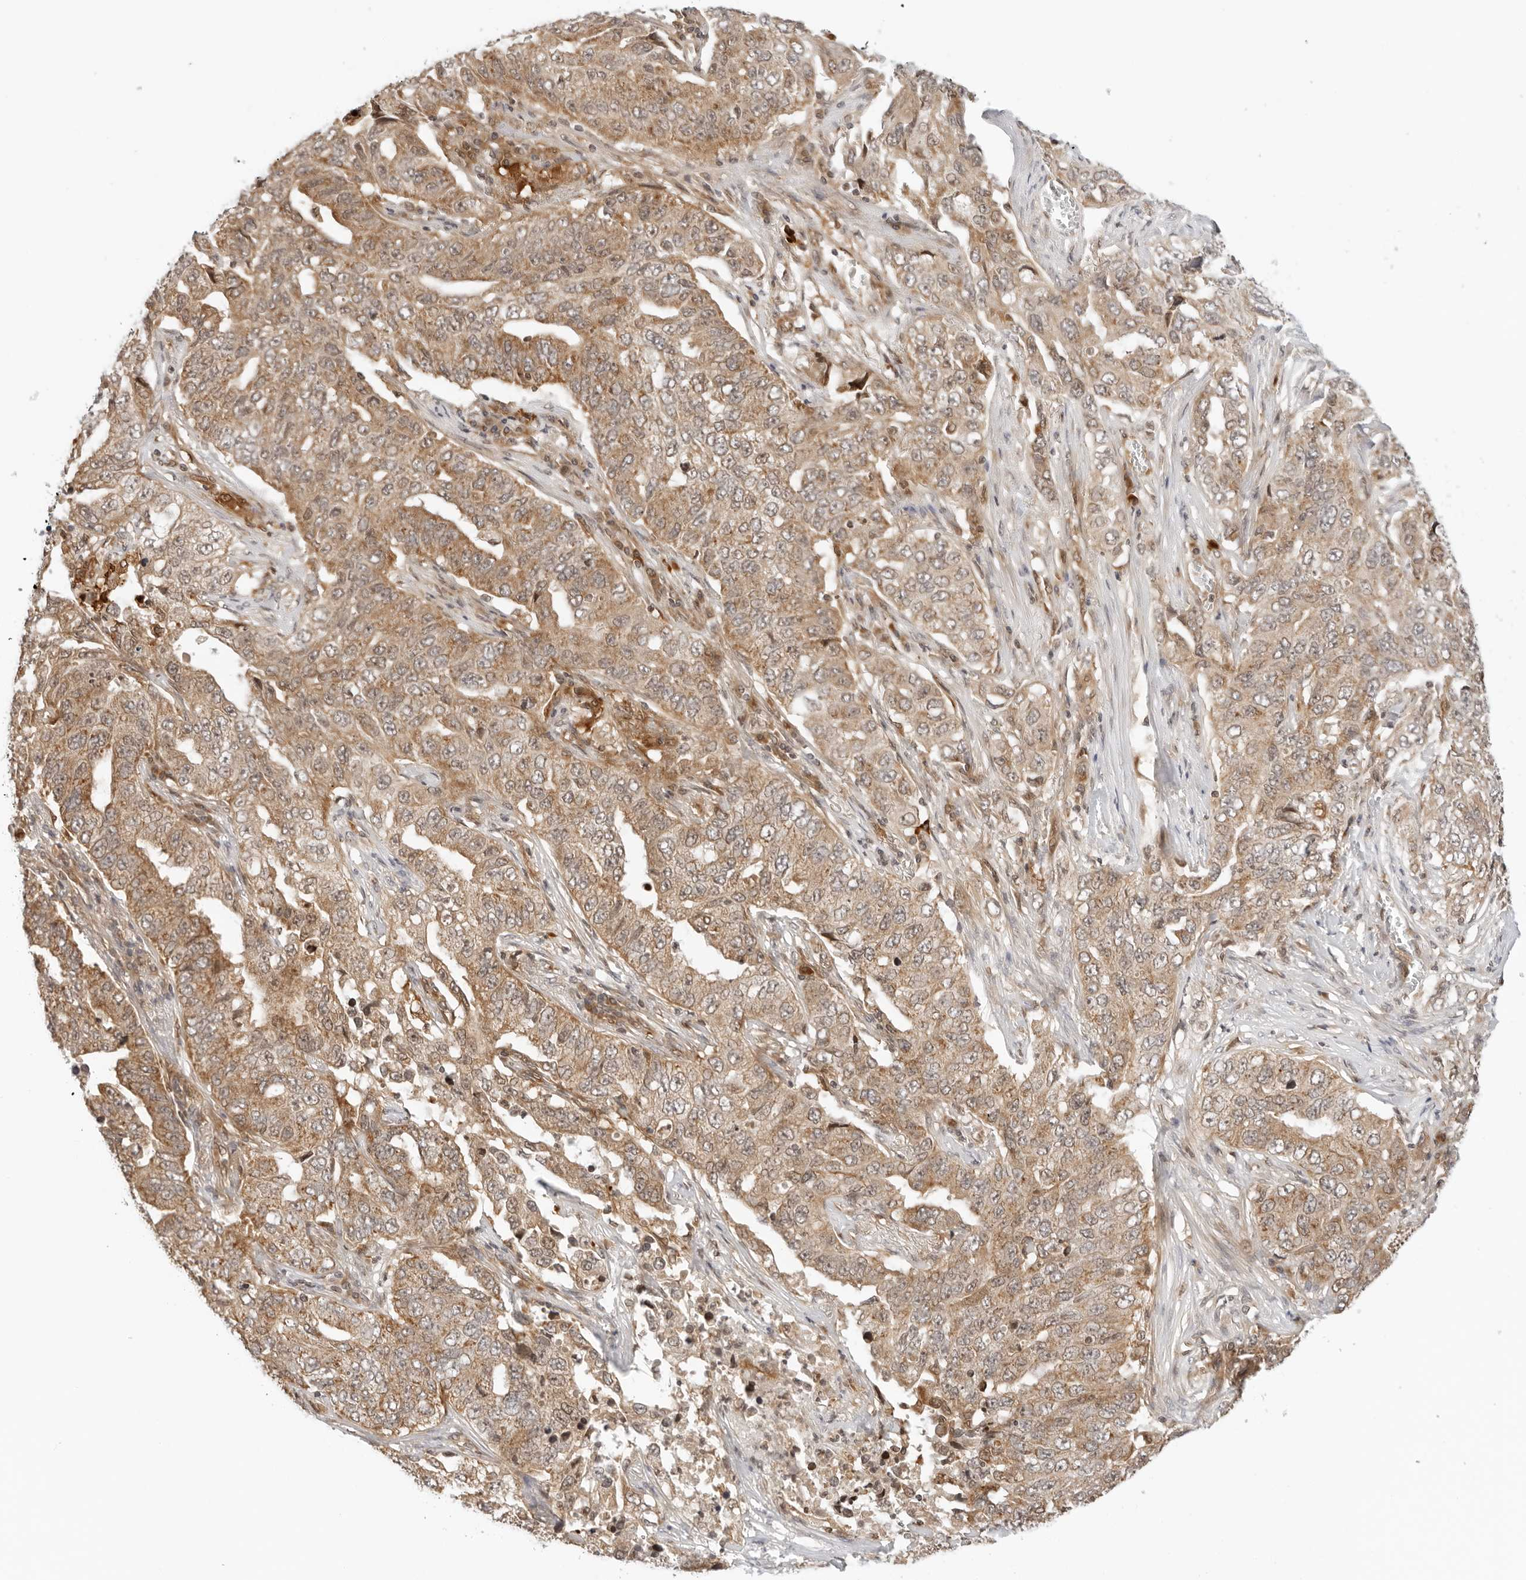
{"staining": {"intensity": "moderate", "quantity": ">75%", "location": "cytoplasmic/membranous"}, "tissue": "lung cancer", "cell_type": "Tumor cells", "image_type": "cancer", "snomed": [{"axis": "morphology", "description": "Adenocarcinoma, NOS"}, {"axis": "topography", "description": "Lung"}], "caption": "DAB (3,3'-diaminobenzidine) immunohistochemical staining of adenocarcinoma (lung) shows moderate cytoplasmic/membranous protein staining in about >75% of tumor cells.", "gene": "RC3H1", "patient": {"sex": "female", "age": 51}}